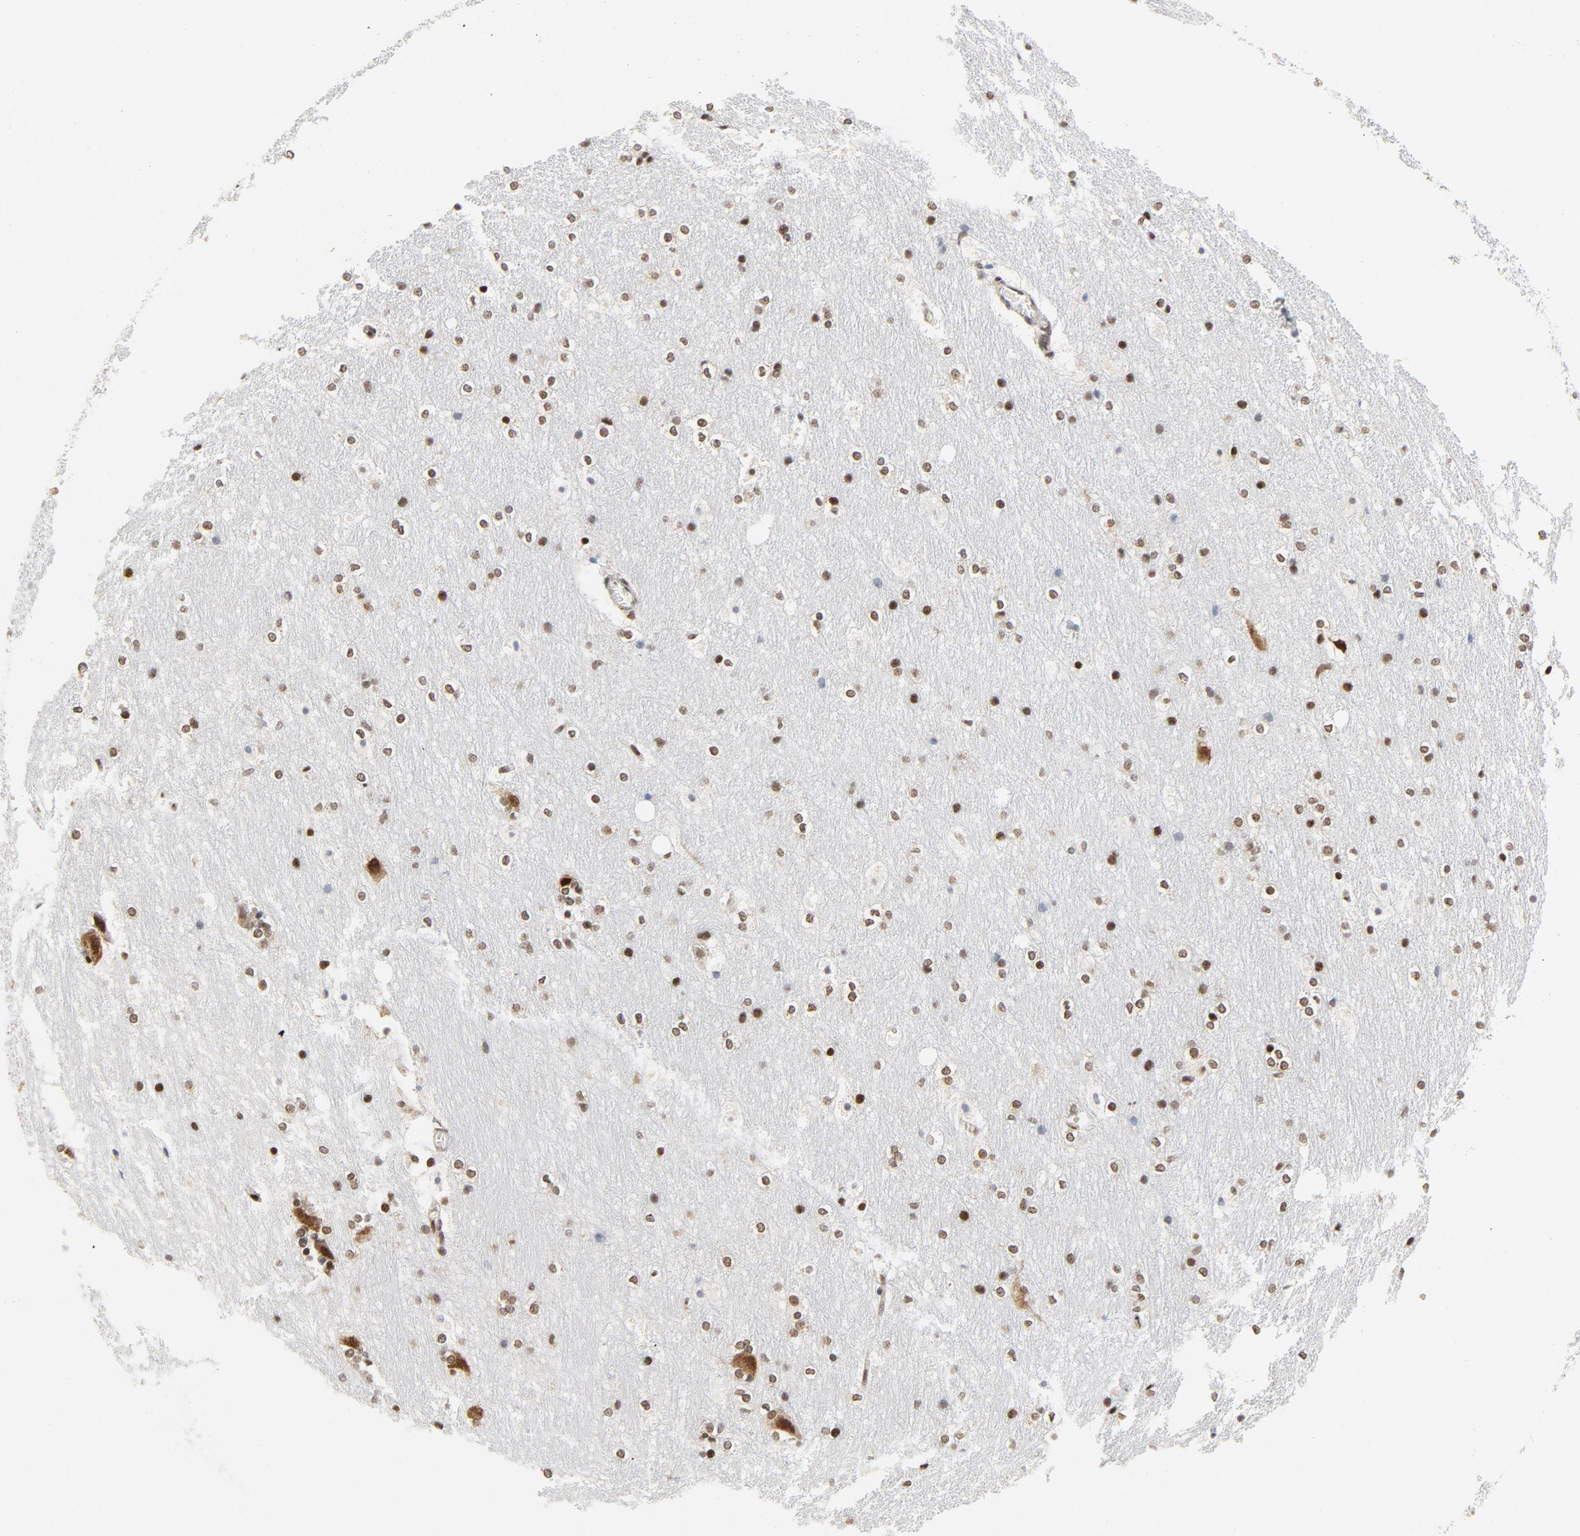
{"staining": {"intensity": "strong", "quantity": "25%-75%", "location": "nuclear"}, "tissue": "hippocampus", "cell_type": "Glial cells", "image_type": "normal", "snomed": [{"axis": "morphology", "description": "Normal tissue, NOS"}, {"axis": "topography", "description": "Hippocampus"}], "caption": "A photomicrograph showing strong nuclear staining in approximately 25%-75% of glial cells in unremarkable hippocampus, as visualized by brown immunohistochemical staining.", "gene": "ERCC1", "patient": {"sex": "female", "age": 19}}